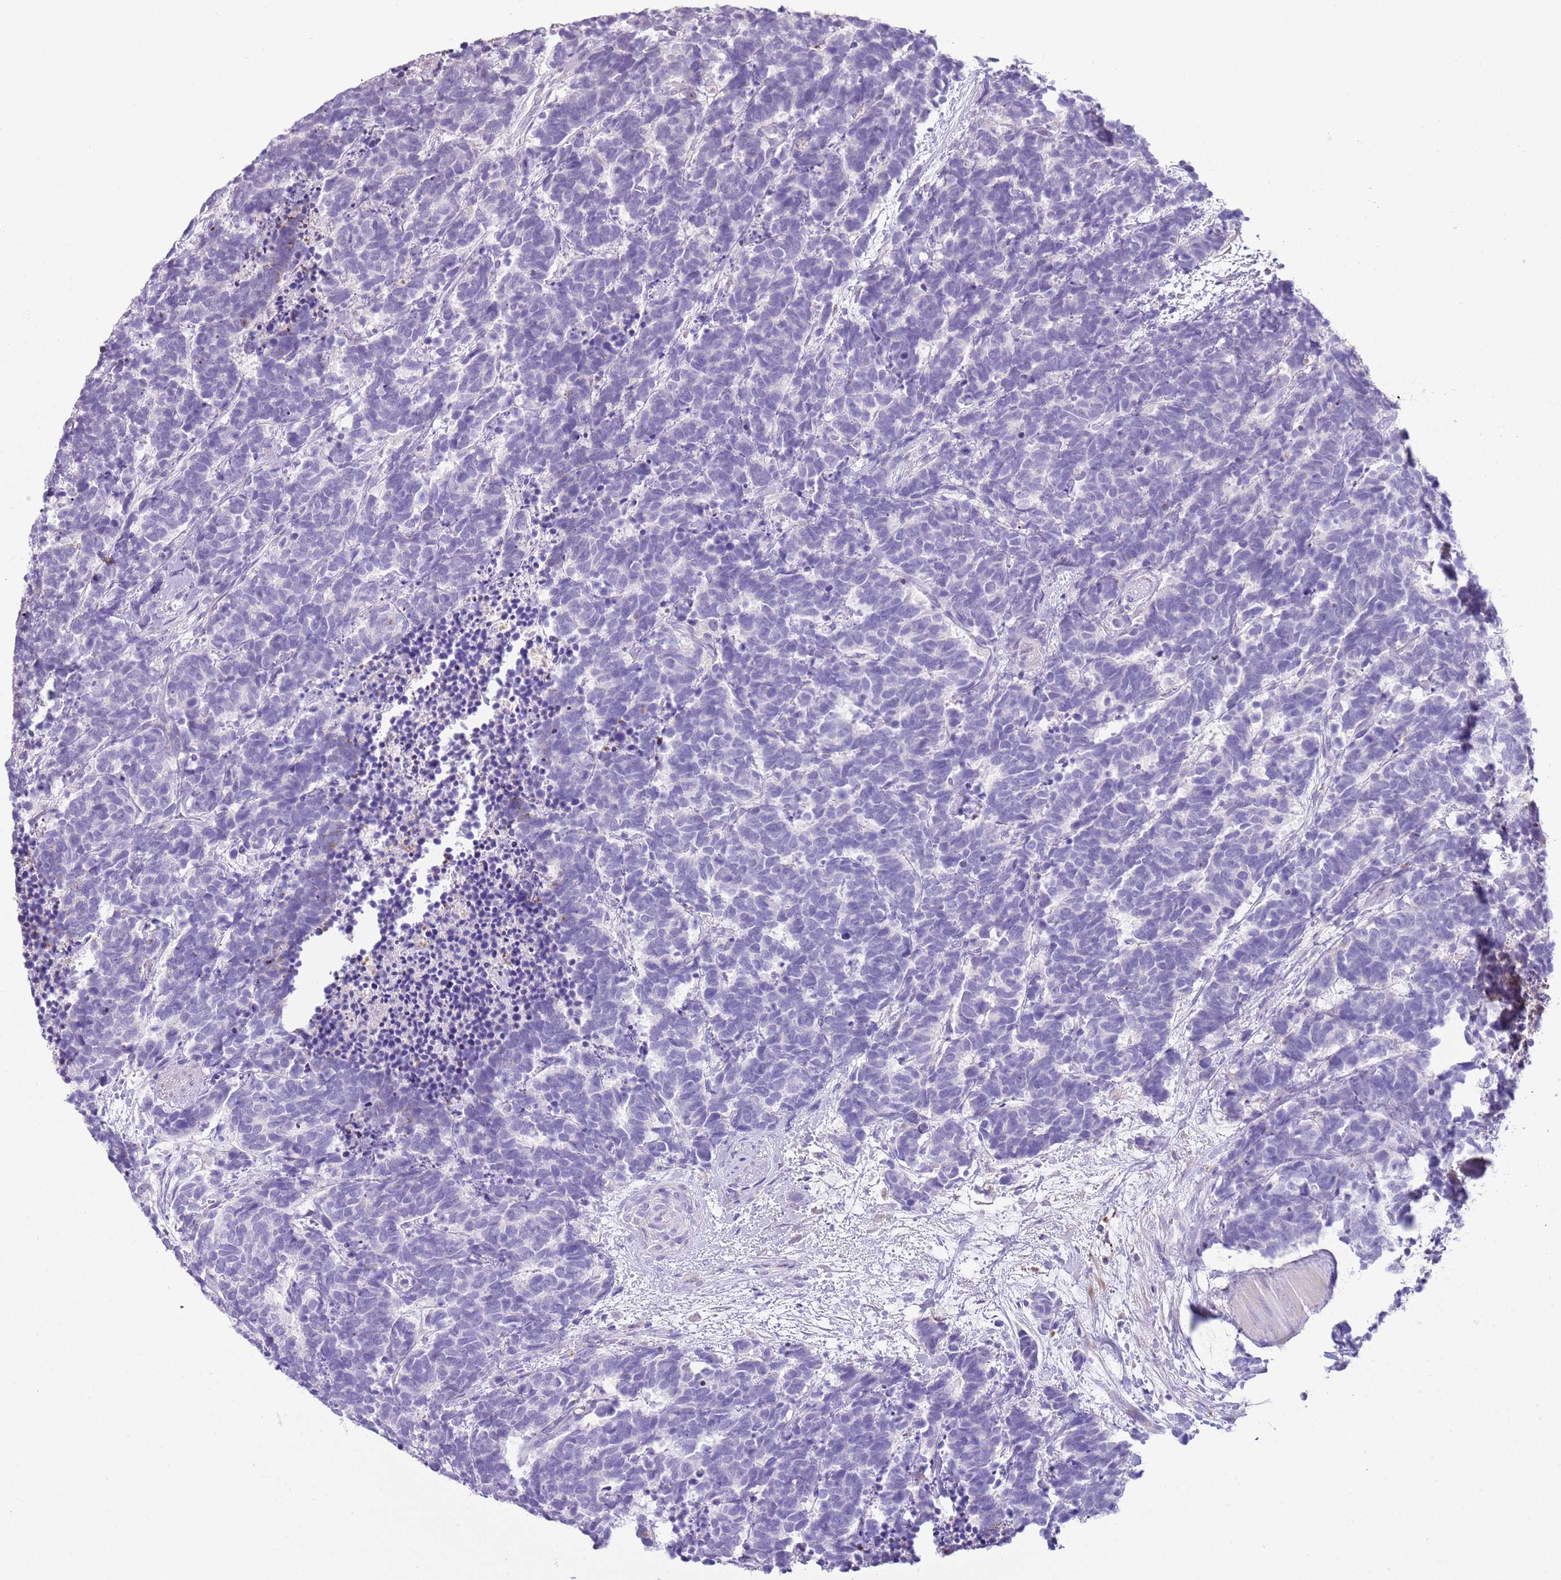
{"staining": {"intensity": "negative", "quantity": "none", "location": "none"}, "tissue": "carcinoid", "cell_type": "Tumor cells", "image_type": "cancer", "snomed": [{"axis": "morphology", "description": "Carcinoma, NOS"}, {"axis": "morphology", "description": "Carcinoid, malignant, NOS"}, {"axis": "topography", "description": "Prostate"}], "caption": "Immunohistochemical staining of carcinoid shows no significant positivity in tumor cells.", "gene": "ABHD17C", "patient": {"sex": "male", "age": 57}}